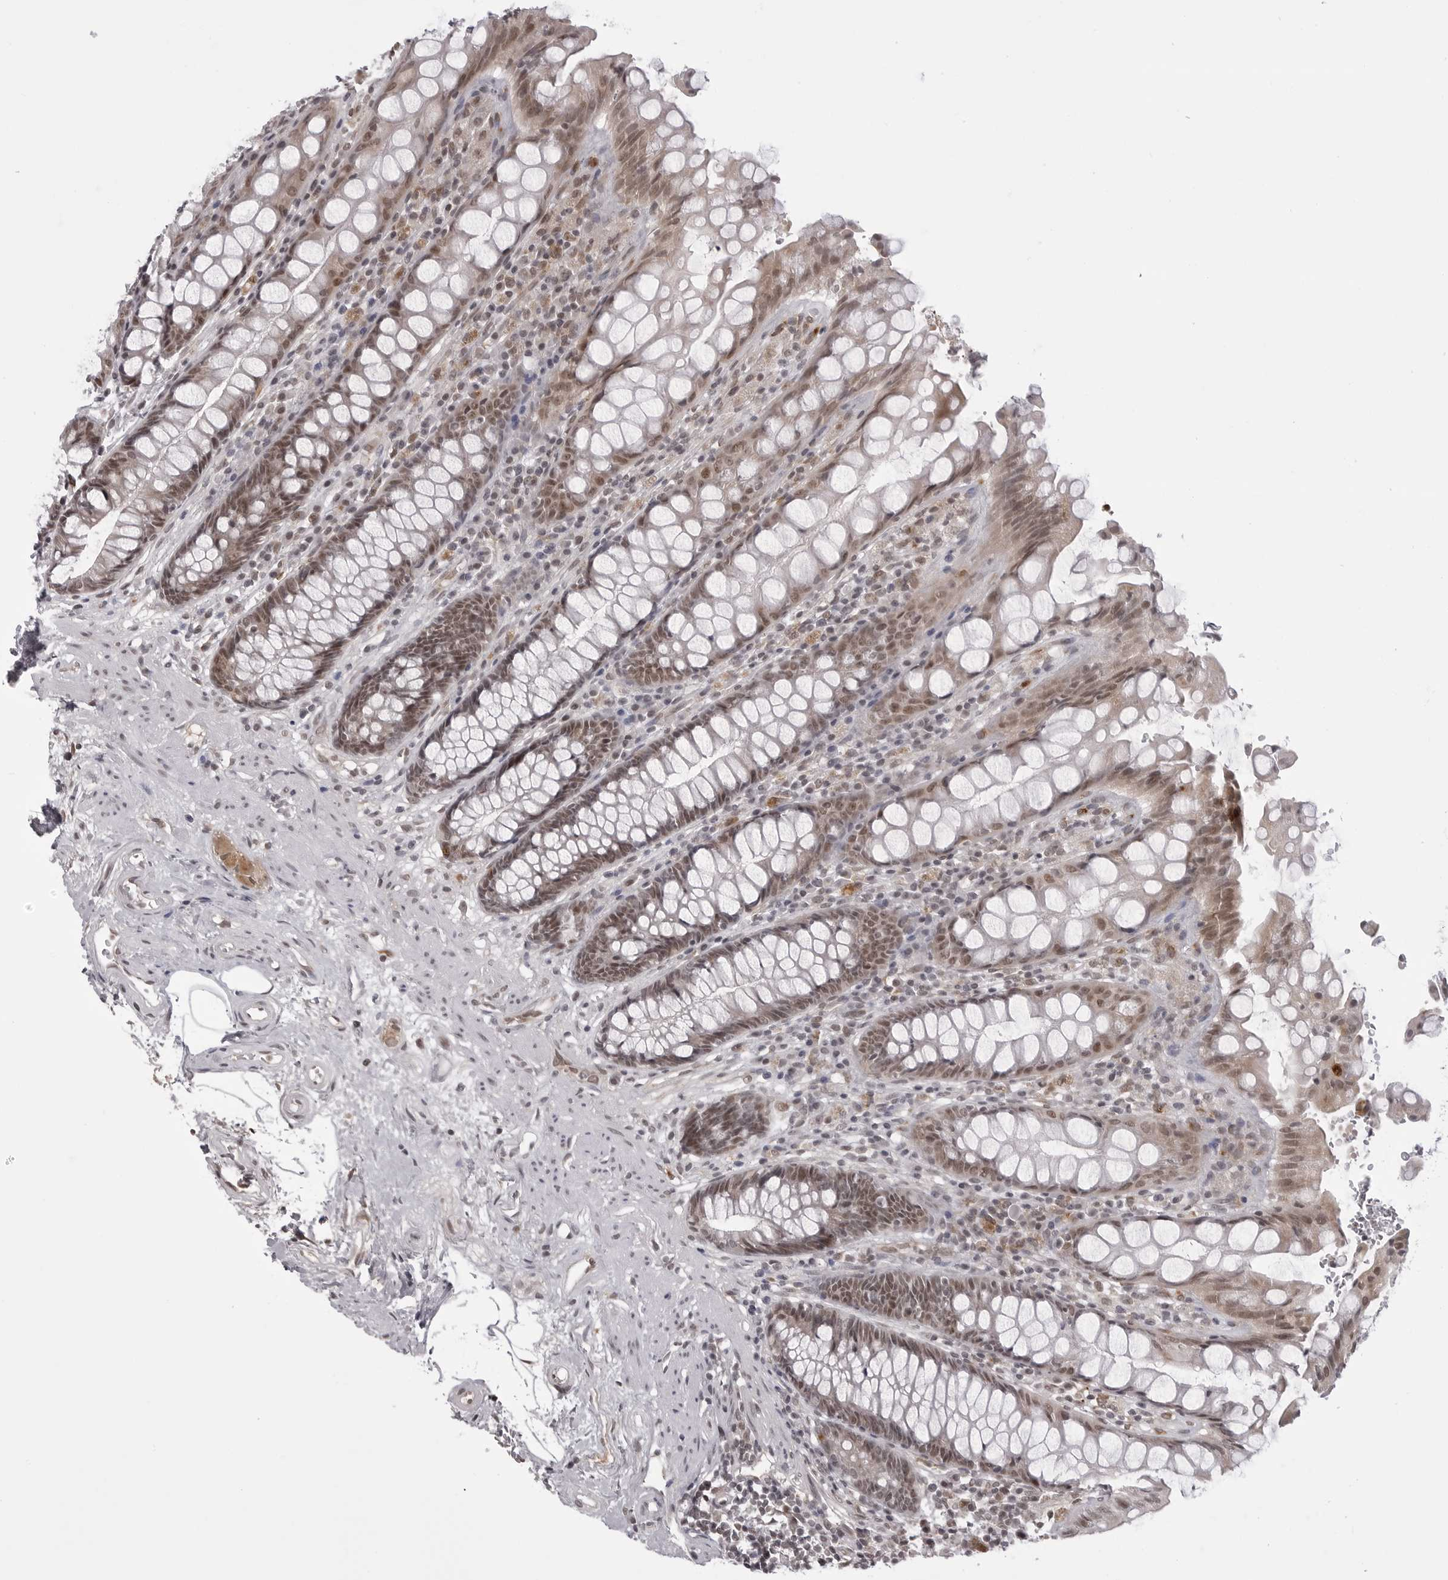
{"staining": {"intensity": "moderate", "quantity": ">75%", "location": "nuclear"}, "tissue": "rectum", "cell_type": "Glandular cells", "image_type": "normal", "snomed": [{"axis": "morphology", "description": "Normal tissue, NOS"}, {"axis": "topography", "description": "Rectum"}], "caption": "A brown stain highlights moderate nuclear staining of a protein in glandular cells of benign human rectum. The staining is performed using DAB (3,3'-diaminobenzidine) brown chromogen to label protein expression. The nuclei are counter-stained blue using hematoxylin.", "gene": "PHF3", "patient": {"sex": "male", "age": 64}}